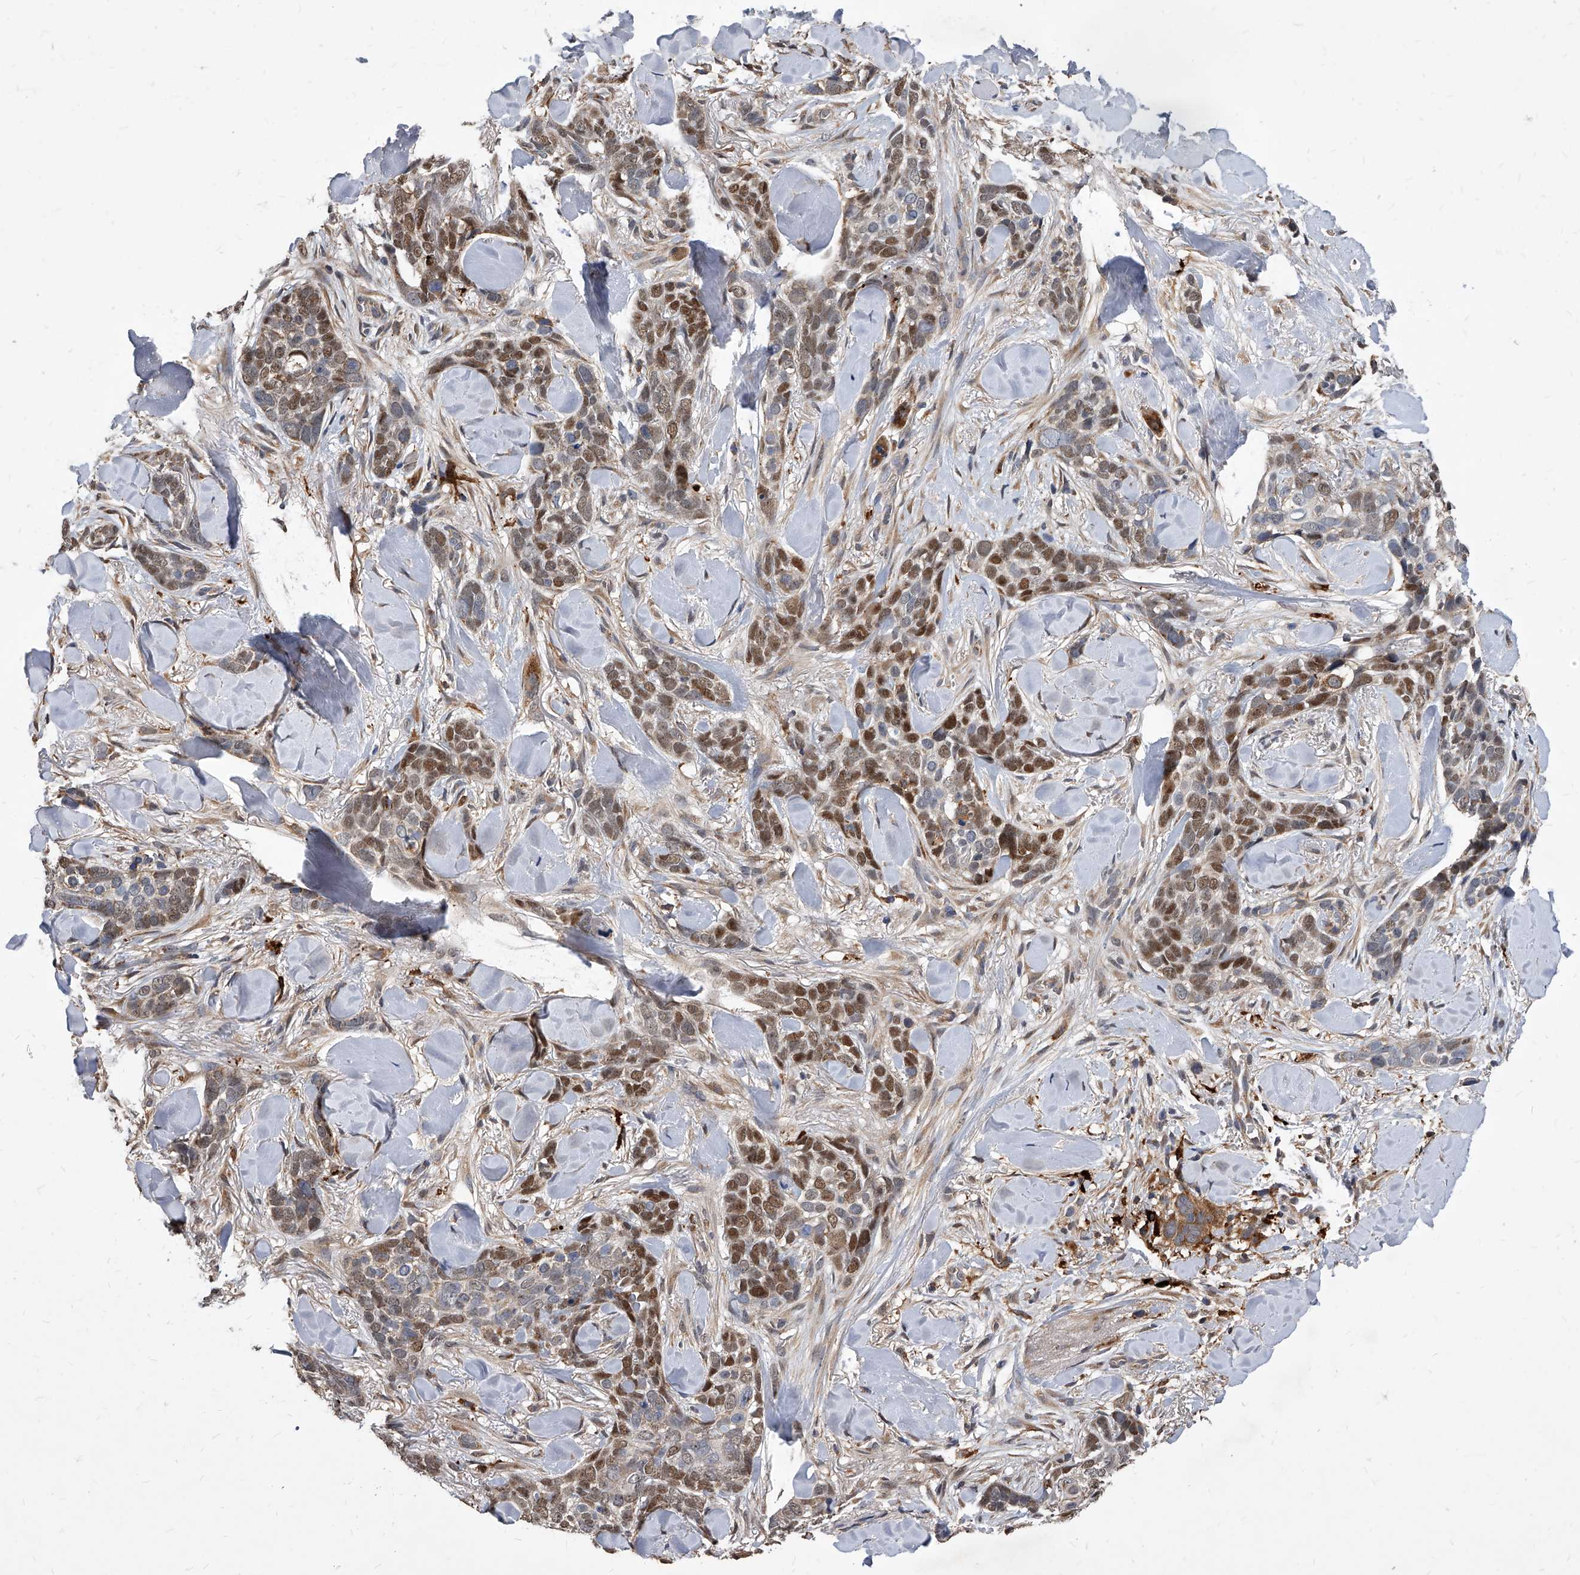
{"staining": {"intensity": "moderate", "quantity": ">75%", "location": "nuclear"}, "tissue": "skin cancer", "cell_type": "Tumor cells", "image_type": "cancer", "snomed": [{"axis": "morphology", "description": "Basal cell carcinoma"}, {"axis": "topography", "description": "Skin"}], "caption": "There is medium levels of moderate nuclear positivity in tumor cells of basal cell carcinoma (skin), as demonstrated by immunohistochemical staining (brown color).", "gene": "SOBP", "patient": {"sex": "female", "age": 82}}